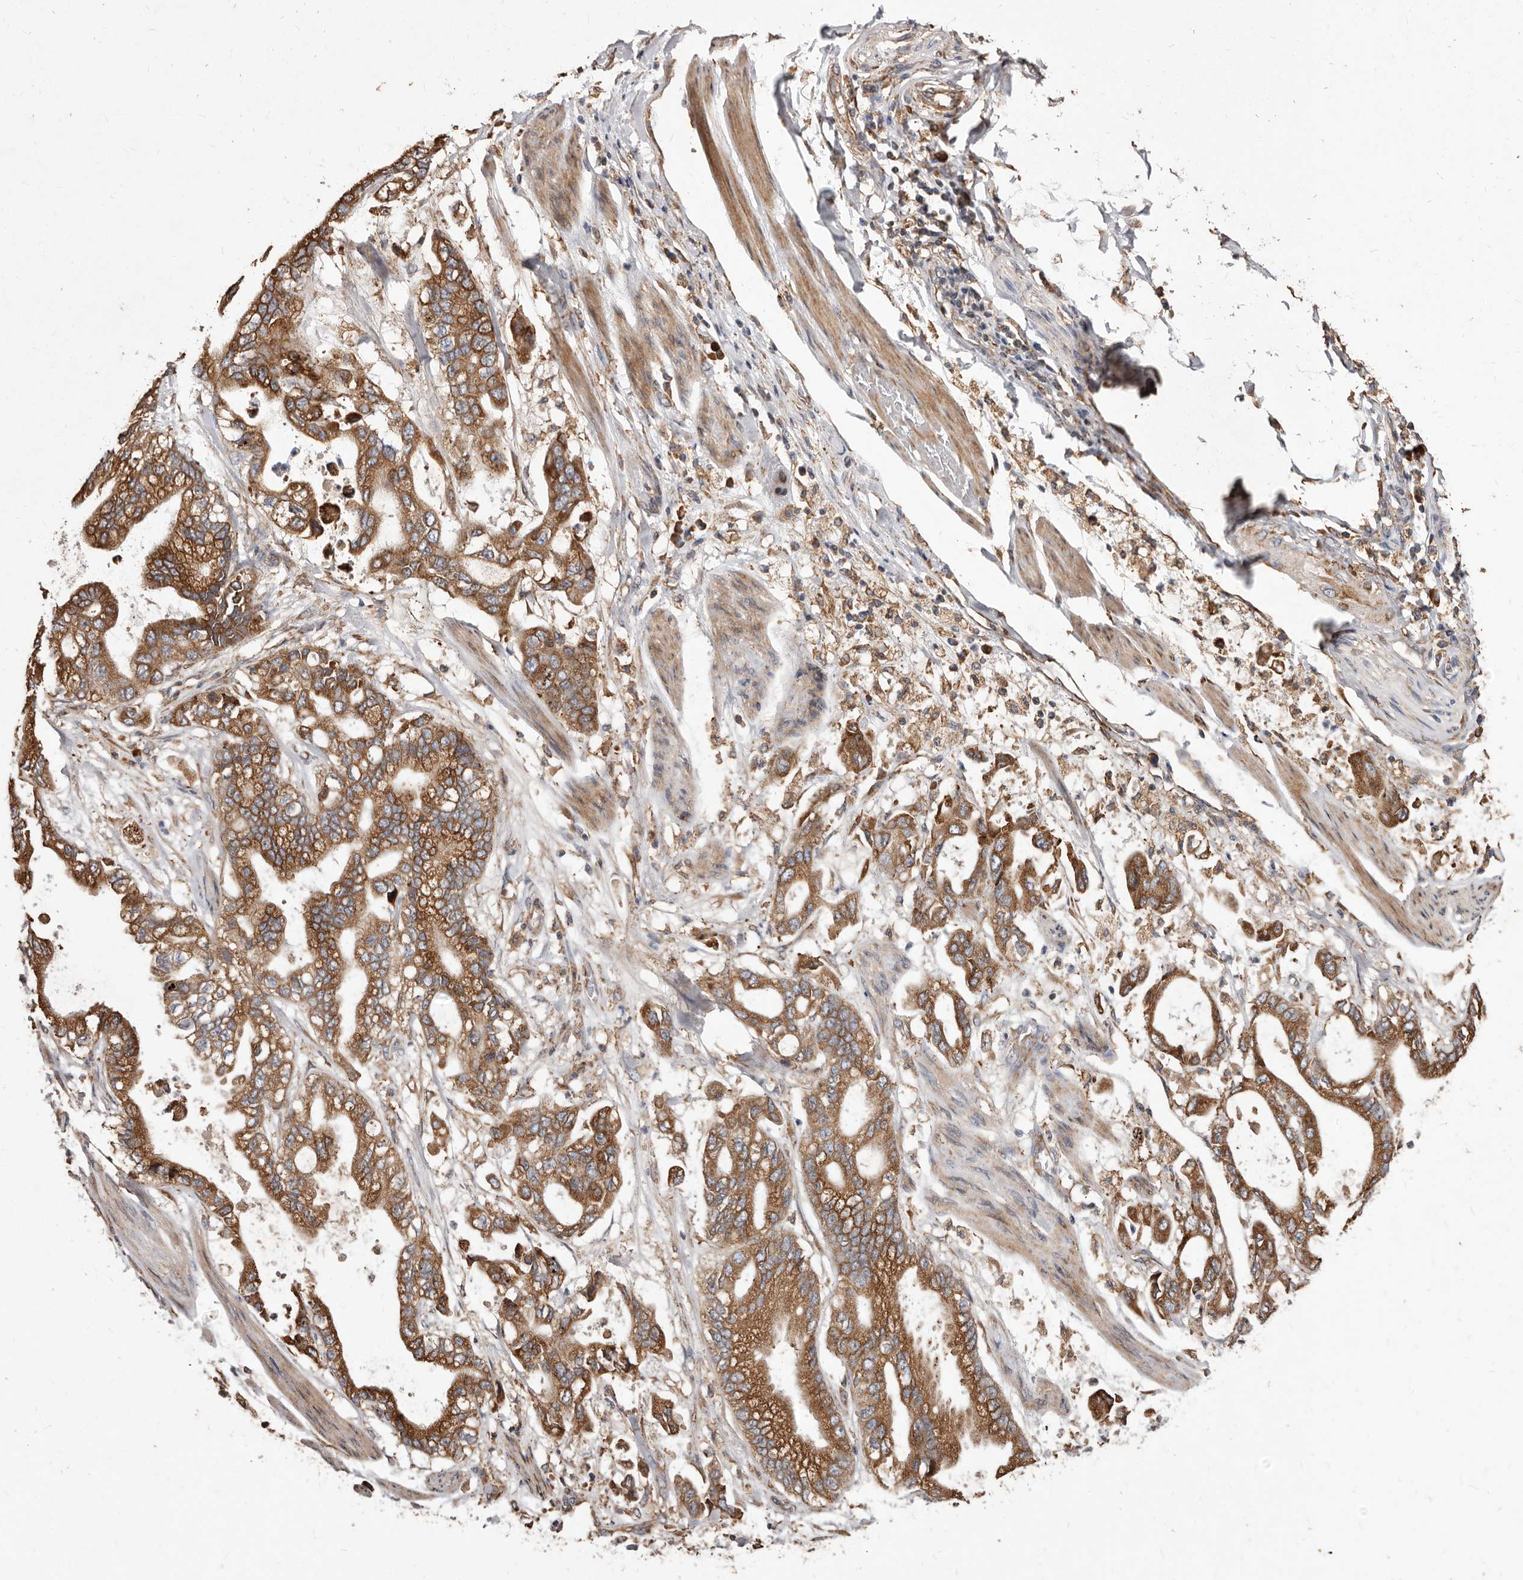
{"staining": {"intensity": "moderate", "quantity": ">75%", "location": "cytoplasmic/membranous"}, "tissue": "stomach cancer", "cell_type": "Tumor cells", "image_type": "cancer", "snomed": [{"axis": "morphology", "description": "Normal tissue, NOS"}, {"axis": "morphology", "description": "Adenocarcinoma, NOS"}, {"axis": "topography", "description": "Stomach"}], "caption": "Tumor cells exhibit medium levels of moderate cytoplasmic/membranous staining in about >75% of cells in stomach cancer.", "gene": "STEAP2", "patient": {"sex": "male", "age": 62}}